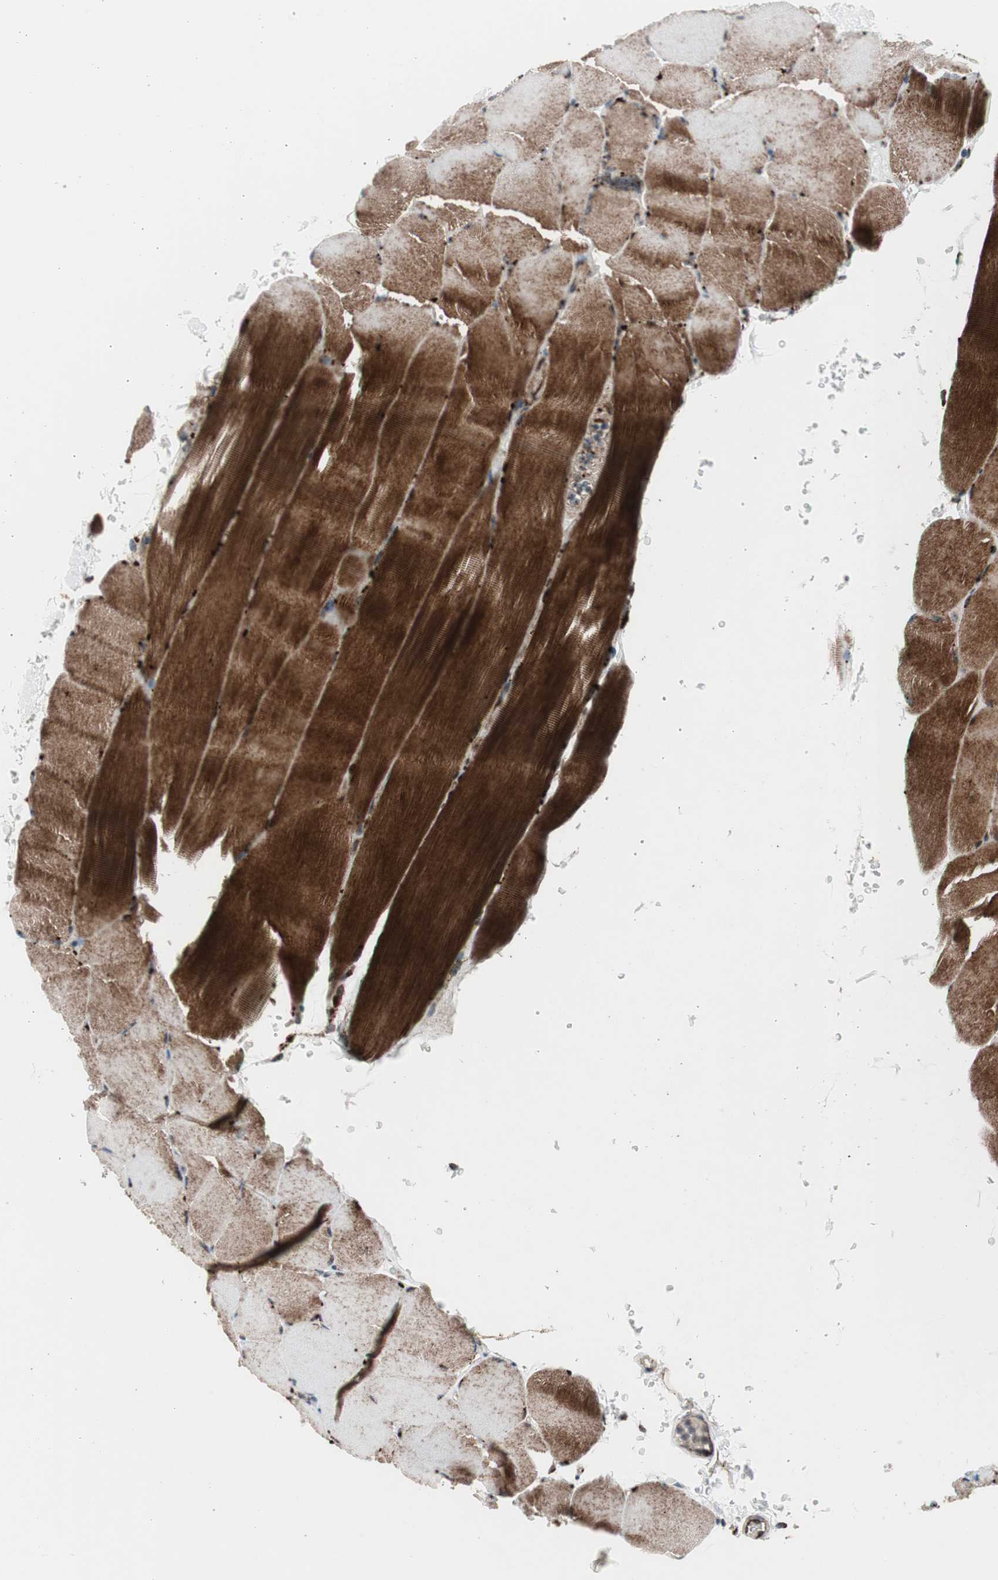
{"staining": {"intensity": "strong", "quantity": "25%-75%", "location": "cytoplasmic/membranous"}, "tissue": "skeletal muscle", "cell_type": "Myocytes", "image_type": "normal", "snomed": [{"axis": "morphology", "description": "Normal tissue, NOS"}, {"axis": "topography", "description": "Skeletal muscle"}, {"axis": "topography", "description": "Parathyroid gland"}], "caption": "Benign skeletal muscle reveals strong cytoplasmic/membranous expression in approximately 25%-75% of myocytes (DAB (3,3'-diaminobenzidine) = brown stain, brightfield microscopy at high magnification)..", "gene": "CCL14", "patient": {"sex": "female", "age": 37}}